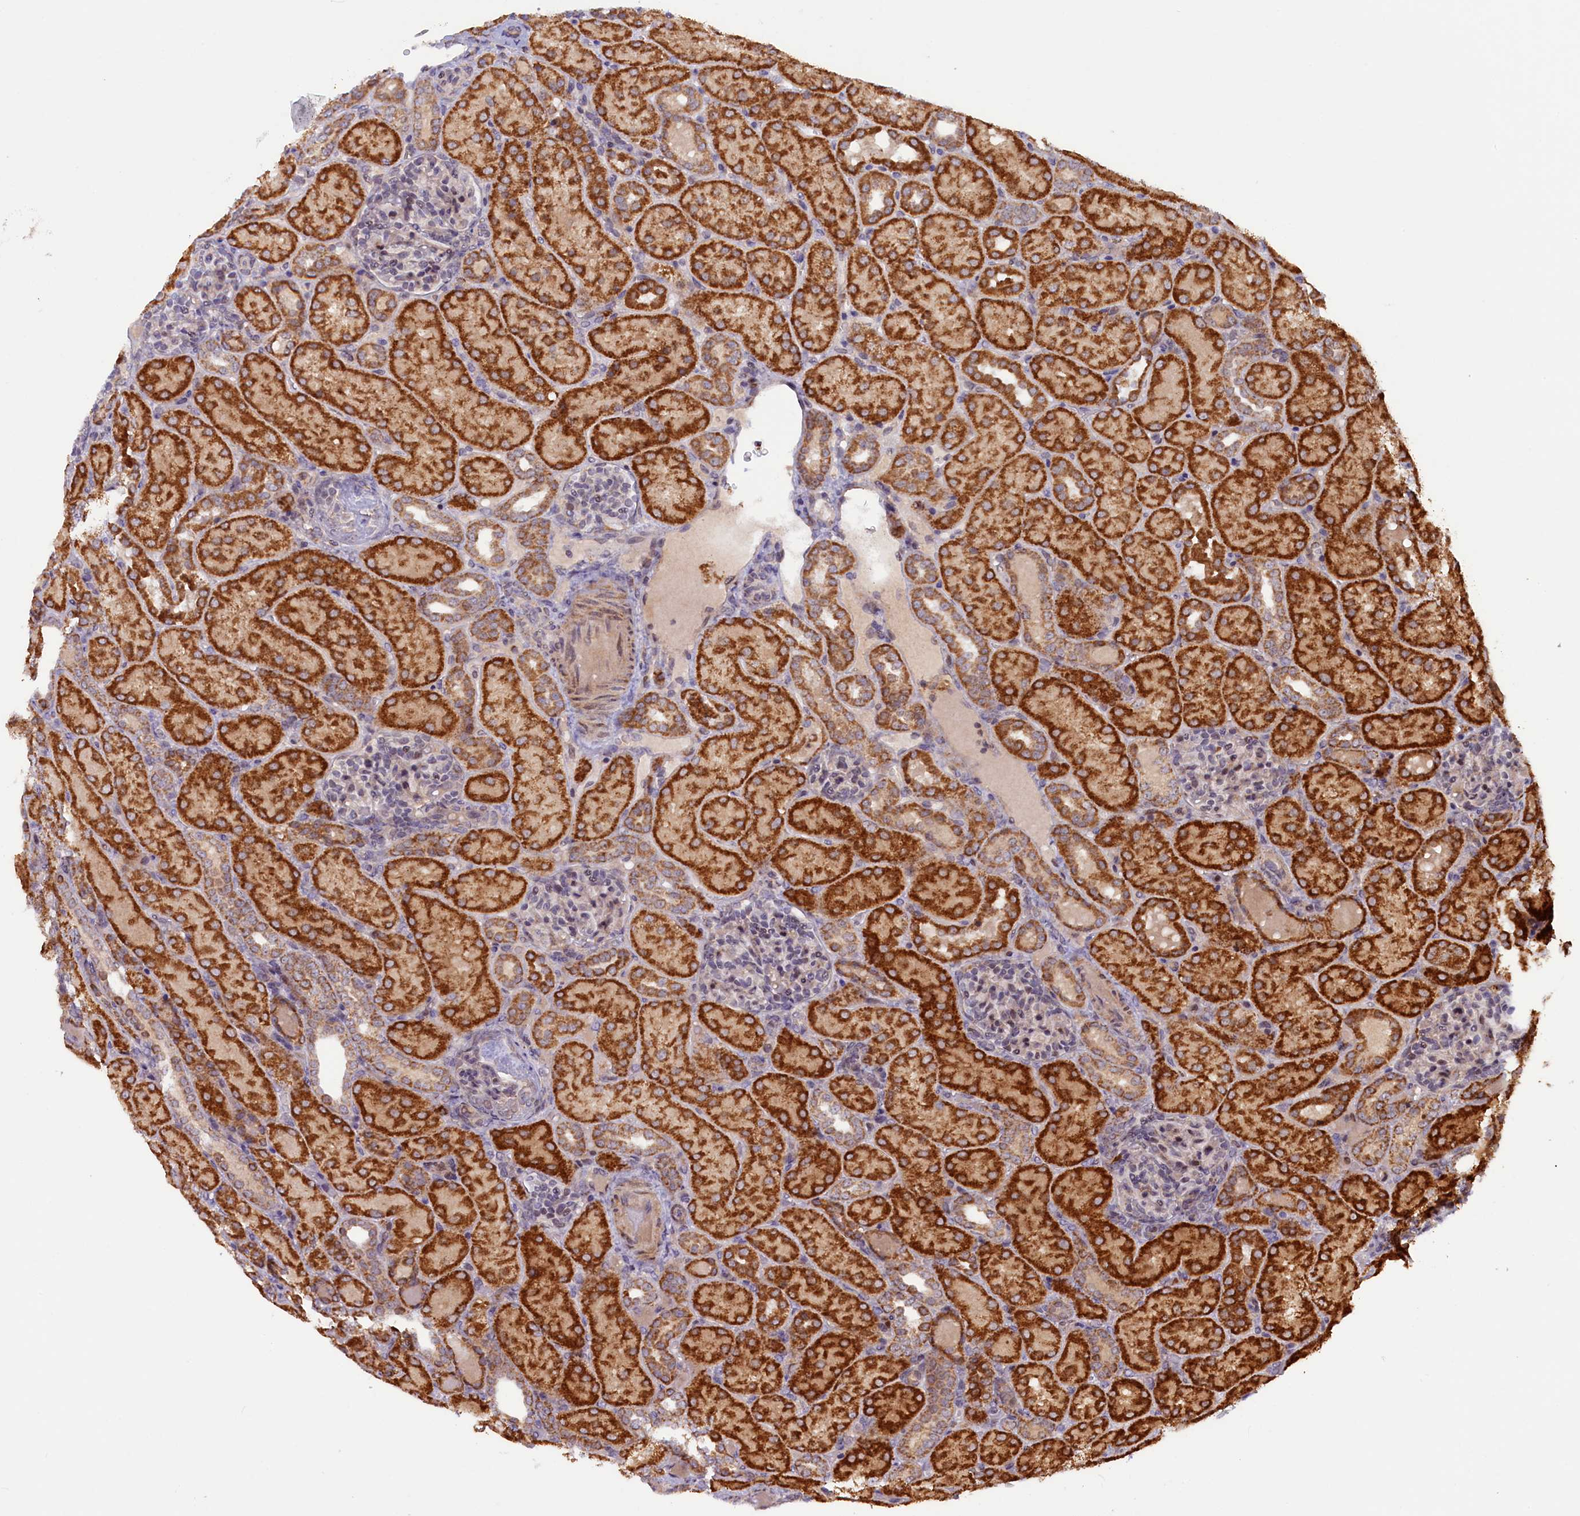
{"staining": {"intensity": "negative", "quantity": "none", "location": "none"}, "tissue": "kidney", "cell_type": "Cells in glomeruli", "image_type": "normal", "snomed": [{"axis": "morphology", "description": "Normal tissue, NOS"}, {"axis": "topography", "description": "Kidney"}], "caption": "Cells in glomeruli are negative for protein expression in unremarkable human kidney. (DAB (3,3'-diaminobenzidine) immunohistochemistry (IHC), high magnification).", "gene": "DUS3L", "patient": {"sex": "male", "age": 1}}